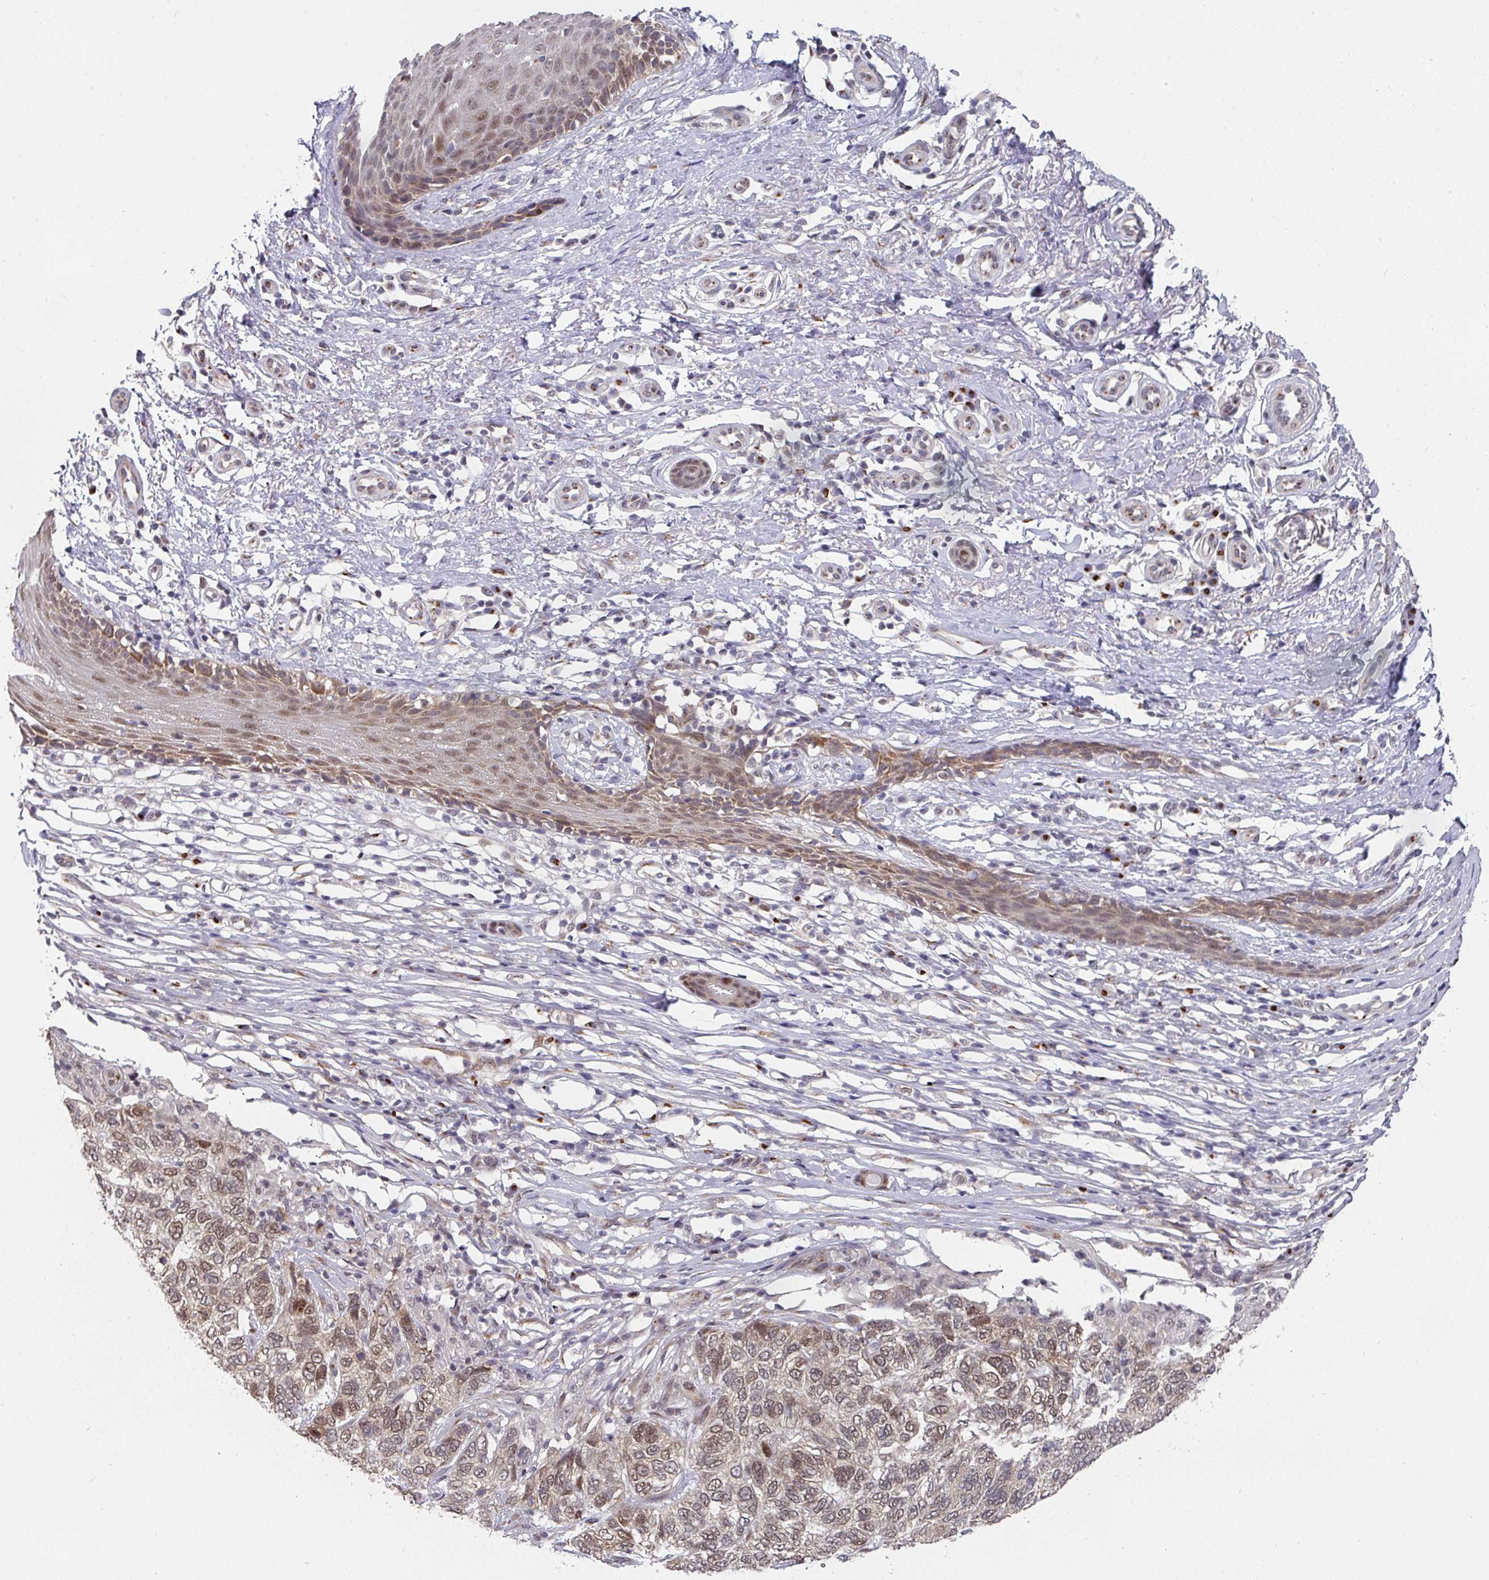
{"staining": {"intensity": "weak", "quantity": "25%-75%", "location": "nuclear"}, "tissue": "skin cancer", "cell_type": "Tumor cells", "image_type": "cancer", "snomed": [{"axis": "morphology", "description": "Basal cell carcinoma"}, {"axis": "topography", "description": "Skin"}], "caption": "Immunohistochemical staining of skin cancer reveals weak nuclear protein positivity in approximately 25%-75% of tumor cells.", "gene": "C18orf25", "patient": {"sex": "female", "age": 65}}